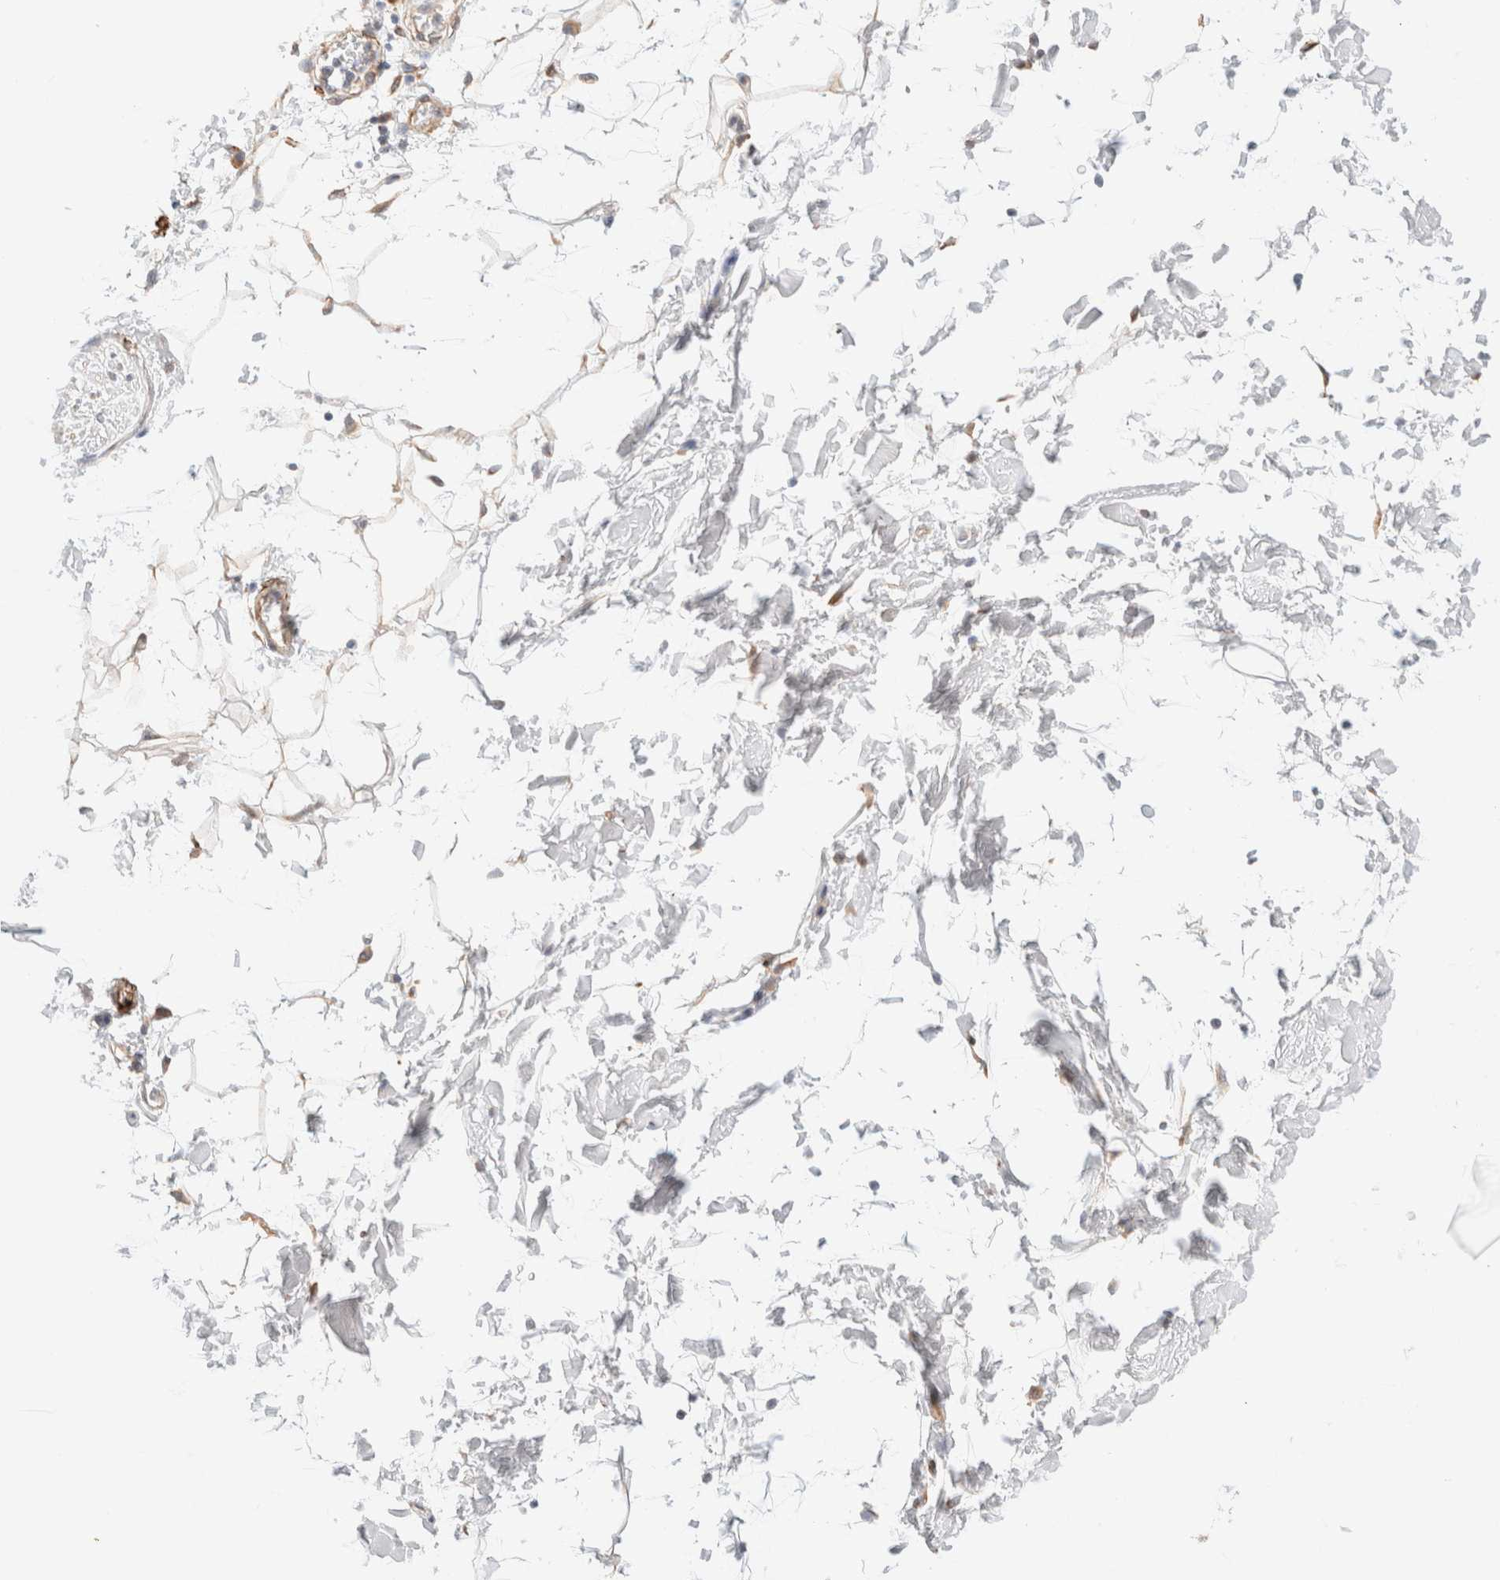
{"staining": {"intensity": "moderate", "quantity": "25%-75%", "location": "cytoplasmic/membranous"}, "tissue": "adipose tissue", "cell_type": "Adipocytes", "image_type": "normal", "snomed": [{"axis": "morphology", "description": "Normal tissue, NOS"}, {"axis": "topography", "description": "Soft tissue"}], "caption": "Immunohistochemical staining of normal human adipose tissue exhibits 25%-75% levels of moderate cytoplasmic/membranous protein positivity in about 25%-75% of adipocytes. Using DAB (brown) and hematoxylin (blue) stains, captured at high magnification using brightfield microscopy.", "gene": "RRP15", "patient": {"sex": "male", "age": 72}}